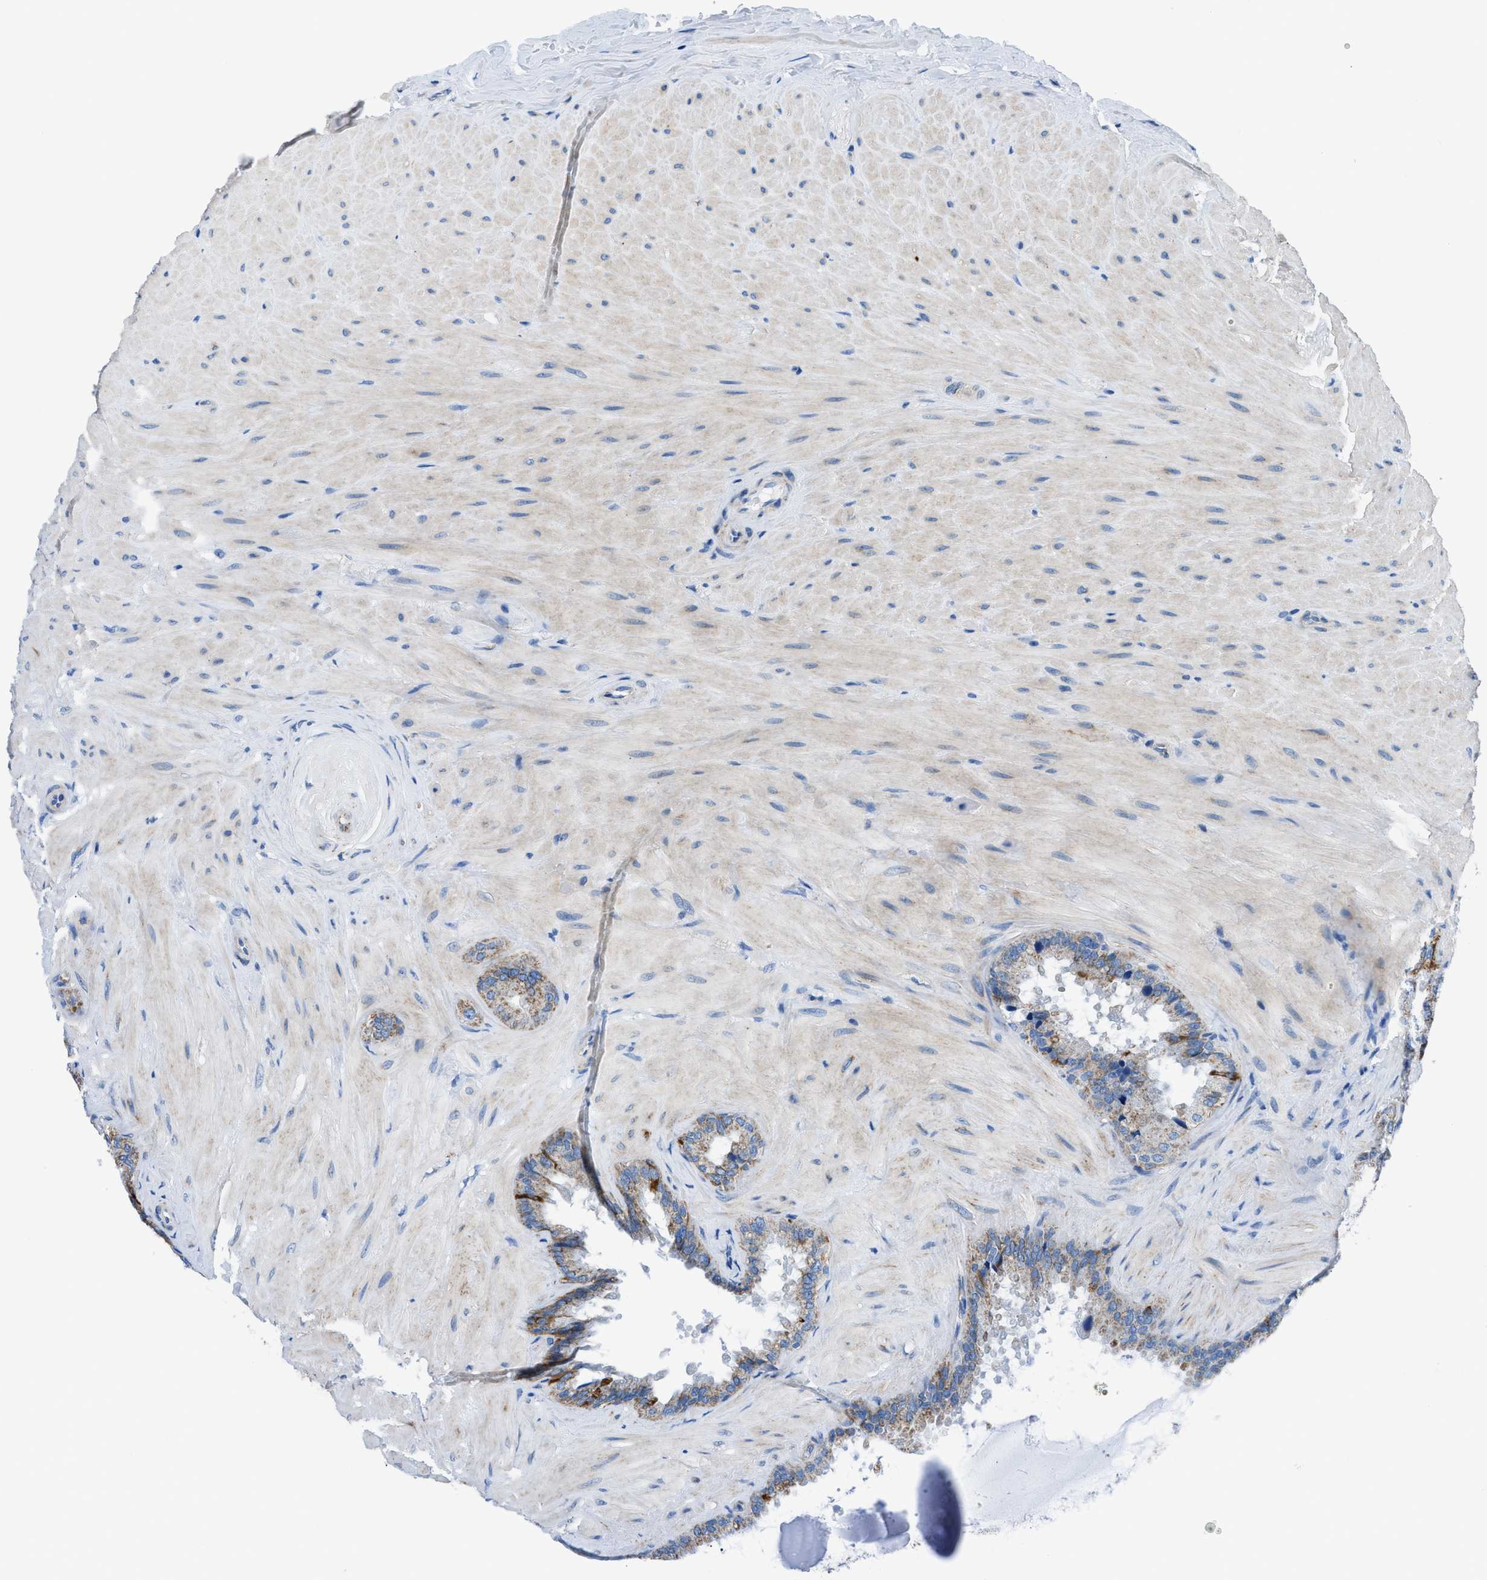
{"staining": {"intensity": "moderate", "quantity": ">75%", "location": "cytoplasmic/membranous"}, "tissue": "seminal vesicle", "cell_type": "Glandular cells", "image_type": "normal", "snomed": [{"axis": "morphology", "description": "Normal tissue, NOS"}, {"axis": "topography", "description": "Seminal veicle"}], "caption": "Moderate cytoplasmic/membranous positivity for a protein is appreciated in approximately >75% of glandular cells of benign seminal vesicle using immunohistochemistry (IHC).", "gene": "ZDHHC3", "patient": {"sex": "male", "age": 46}}